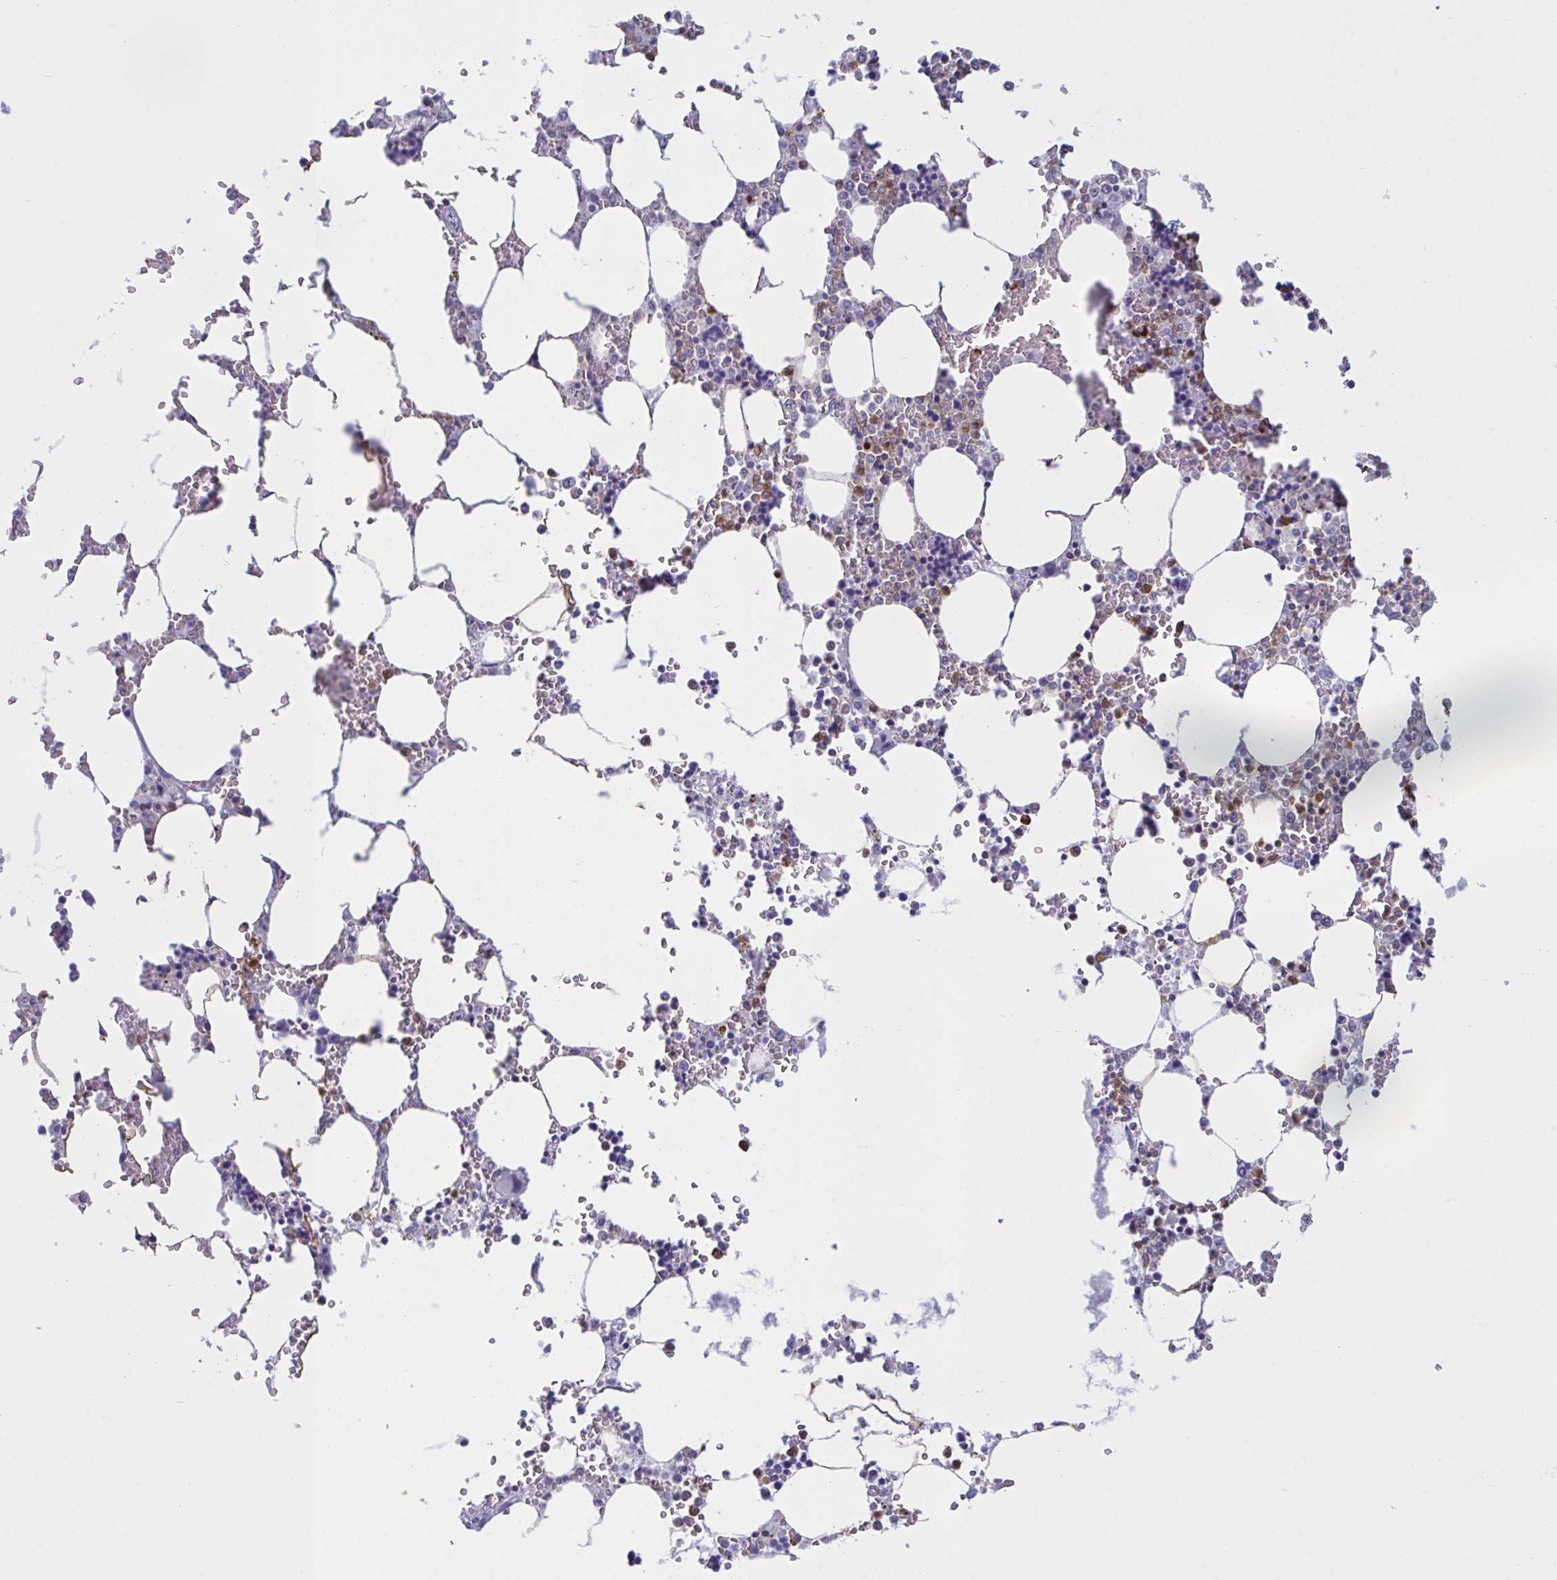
{"staining": {"intensity": "moderate", "quantity": "25%-75%", "location": "cytoplasmic/membranous"}, "tissue": "bone marrow", "cell_type": "Hematopoietic cells", "image_type": "normal", "snomed": [{"axis": "morphology", "description": "Normal tissue, NOS"}, {"axis": "topography", "description": "Bone marrow"}], "caption": "A micrograph showing moderate cytoplasmic/membranous staining in approximately 25%-75% of hematopoietic cells in unremarkable bone marrow, as visualized by brown immunohistochemical staining.", "gene": "MYO1F", "patient": {"sex": "male", "age": 64}}